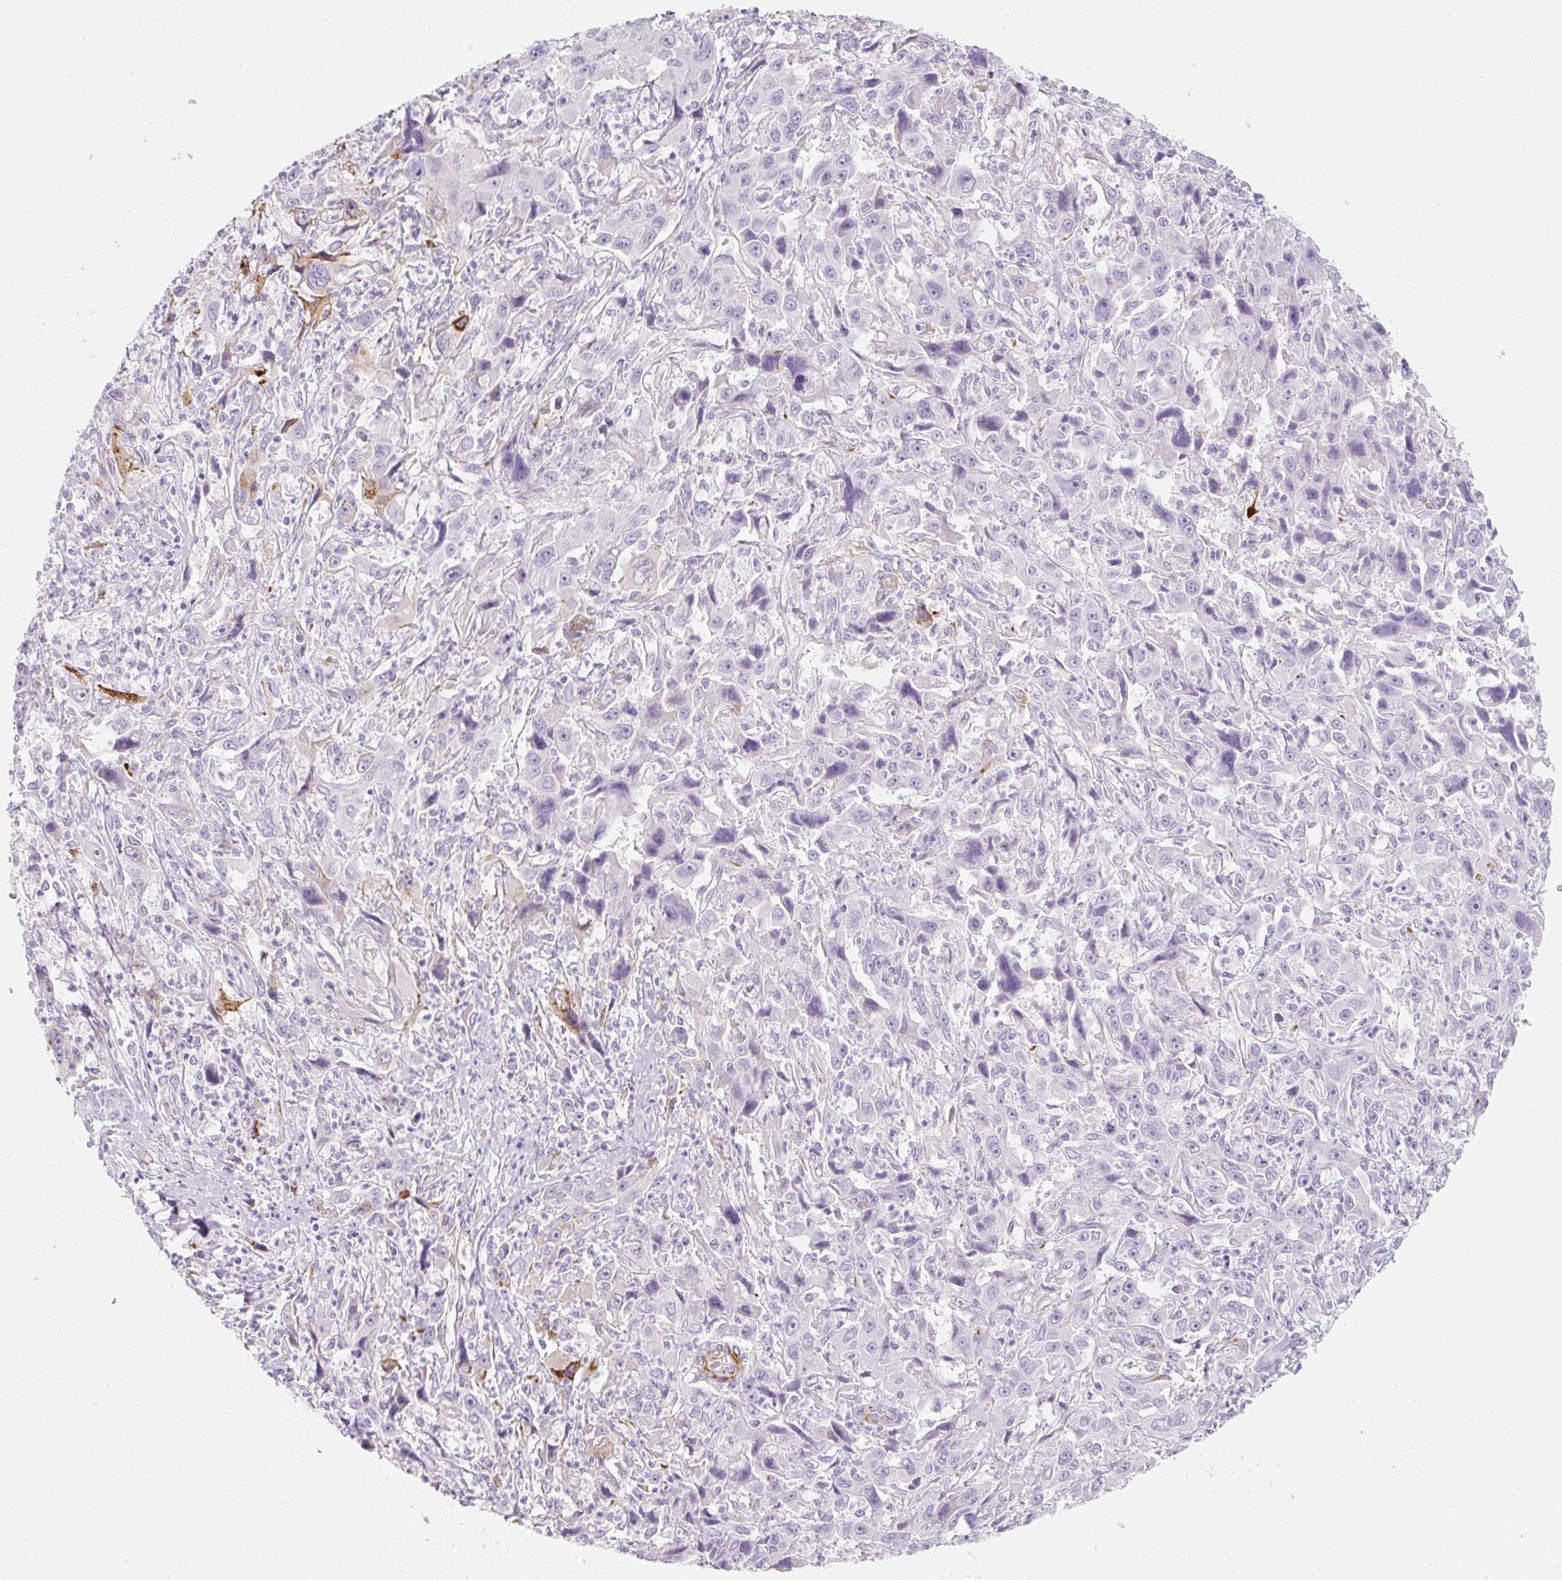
{"staining": {"intensity": "negative", "quantity": "none", "location": "none"}, "tissue": "liver cancer", "cell_type": "Tumor cells", "image_type": "cancer", "snomed": [{"axis": "morphology", "description": "Carcinoma, Hepatocellular, NOS"}, {"axis": "topography", "description": "Liver"}], "caption": "Immunohistochemistry micrograph of human liver cancer stained for a protein (brown), which displays no positivity in tumor cells.", "gene": "ZNF689", "patient": {"sex": "male", "age": 63}}